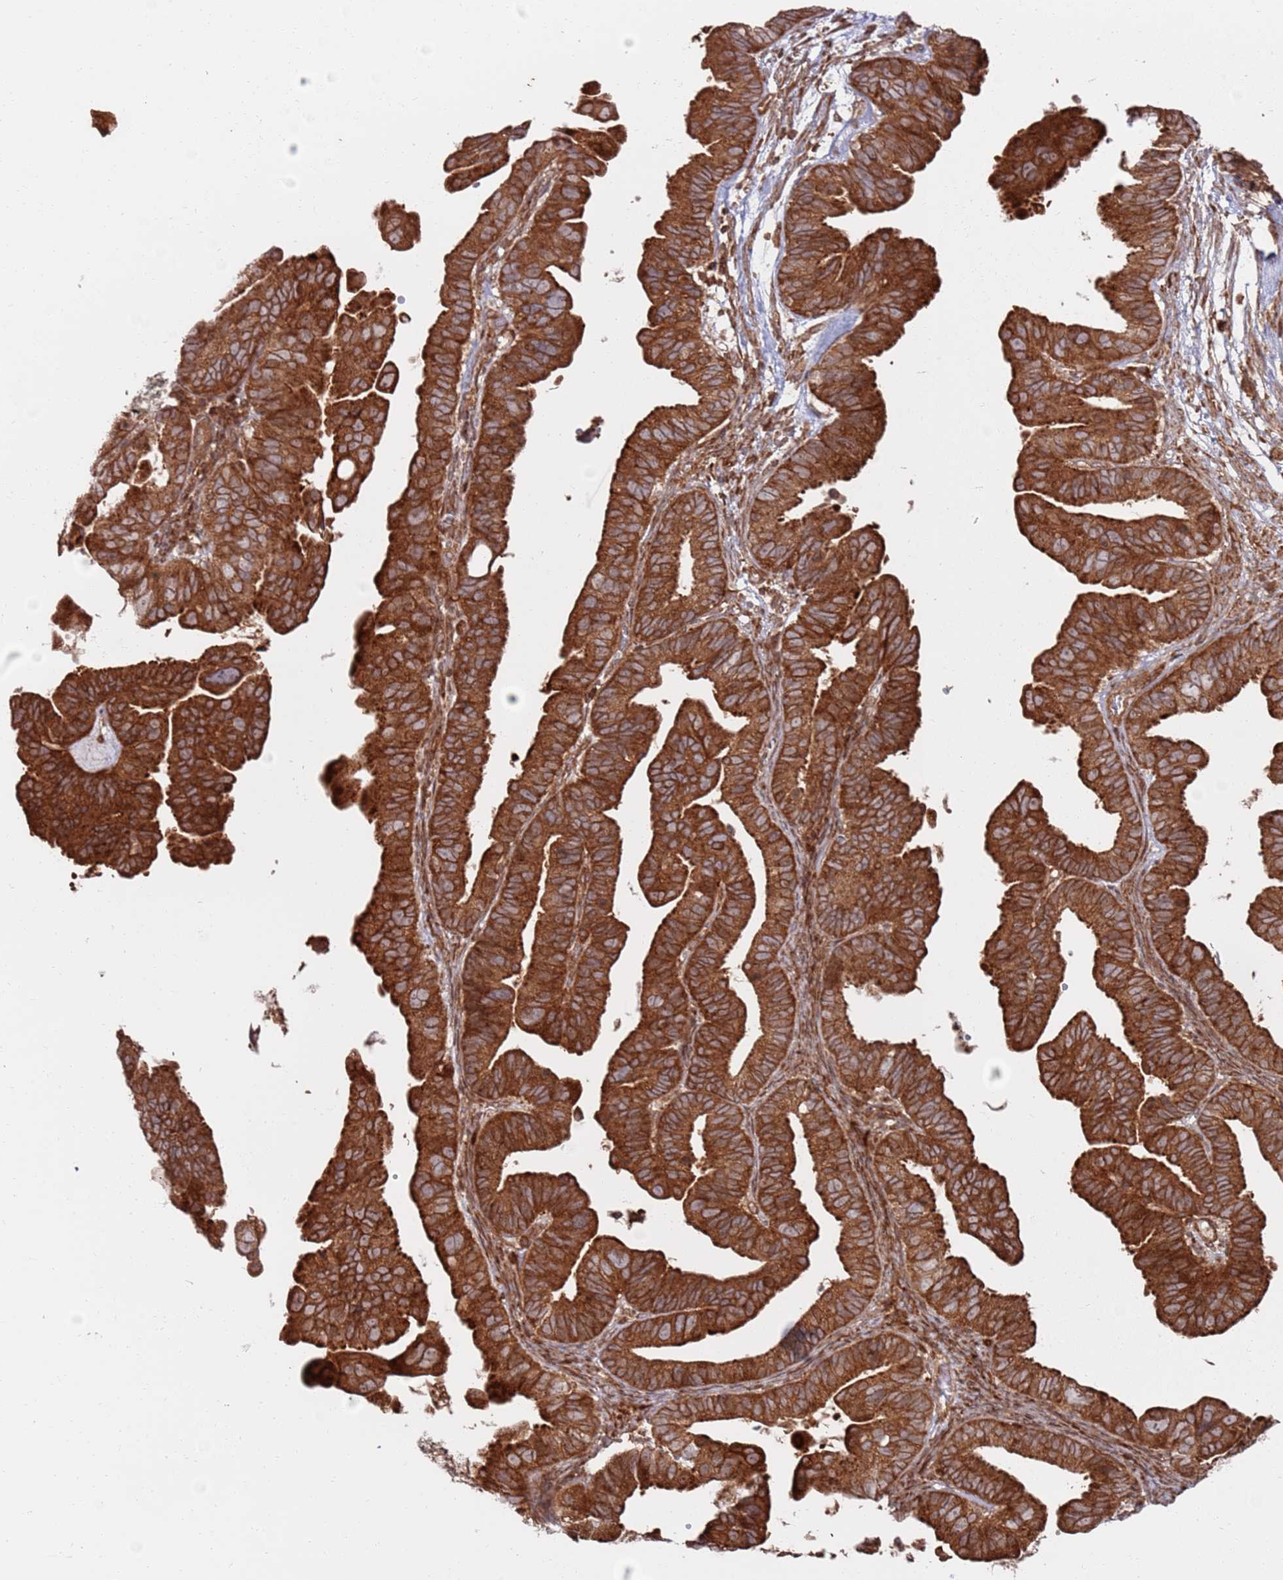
{"staining": {"intensity": "strong", "quantity": ">75%", "location": "cytoplasmic/membranous"}, "tissue": "ovarian cancer", "cell_type": "Tumor cells", "image_type": "cancer", "snomed": [{"axis": "morphology", "description": "Cystadenocarcinoma, serous, NOS"}, {"axis": "topography", "description": "Ovary"}], "caption": "The immunohistochemical stain shows strong cytoplasmic/membranous expression in tumor cells of ovarian cancer (serous cystadenocarcinoma) tissue.", "gene": "PIH1D1", "patient": {"sex": "female", "age": 56}}